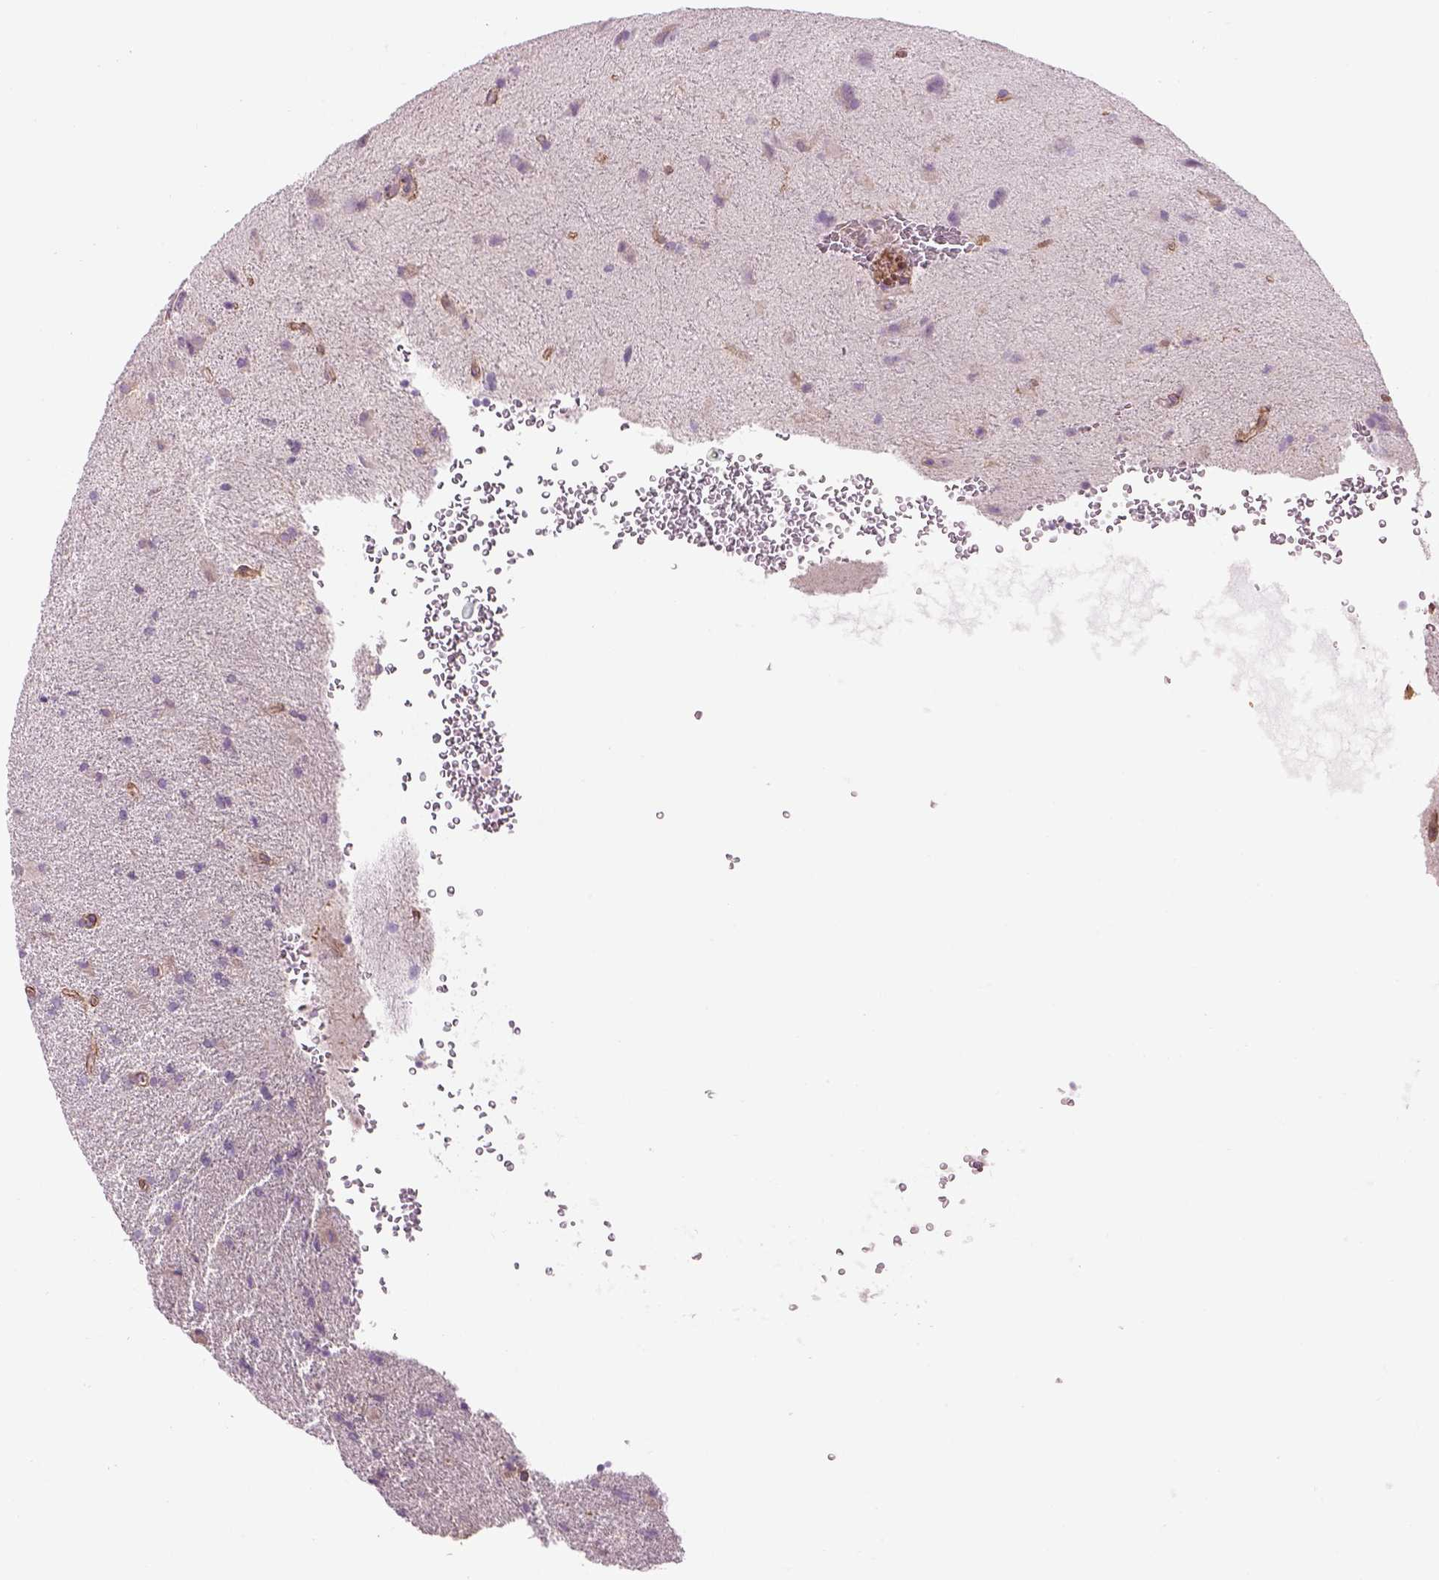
{"staining": {"intensity": "negative", "quantity": "none", "location": "none"}, "tissue": "glioma", "cell_type": "Tumor cells", "image_type": "cancer", "snomed": [{"axis": "morphology", "description": "Glioma, malignant, Low grade"}, {"axis": "topography", "description": "Brain"}], "caption": "A photomicrograph of human glioma is negative for staining in tumor cells. (DAB (3,3'-diaminobenzidine) immunohistochemistry, high magnification).", "gene": "IFT52", "patient": {"sex": "male", "age": 58}}